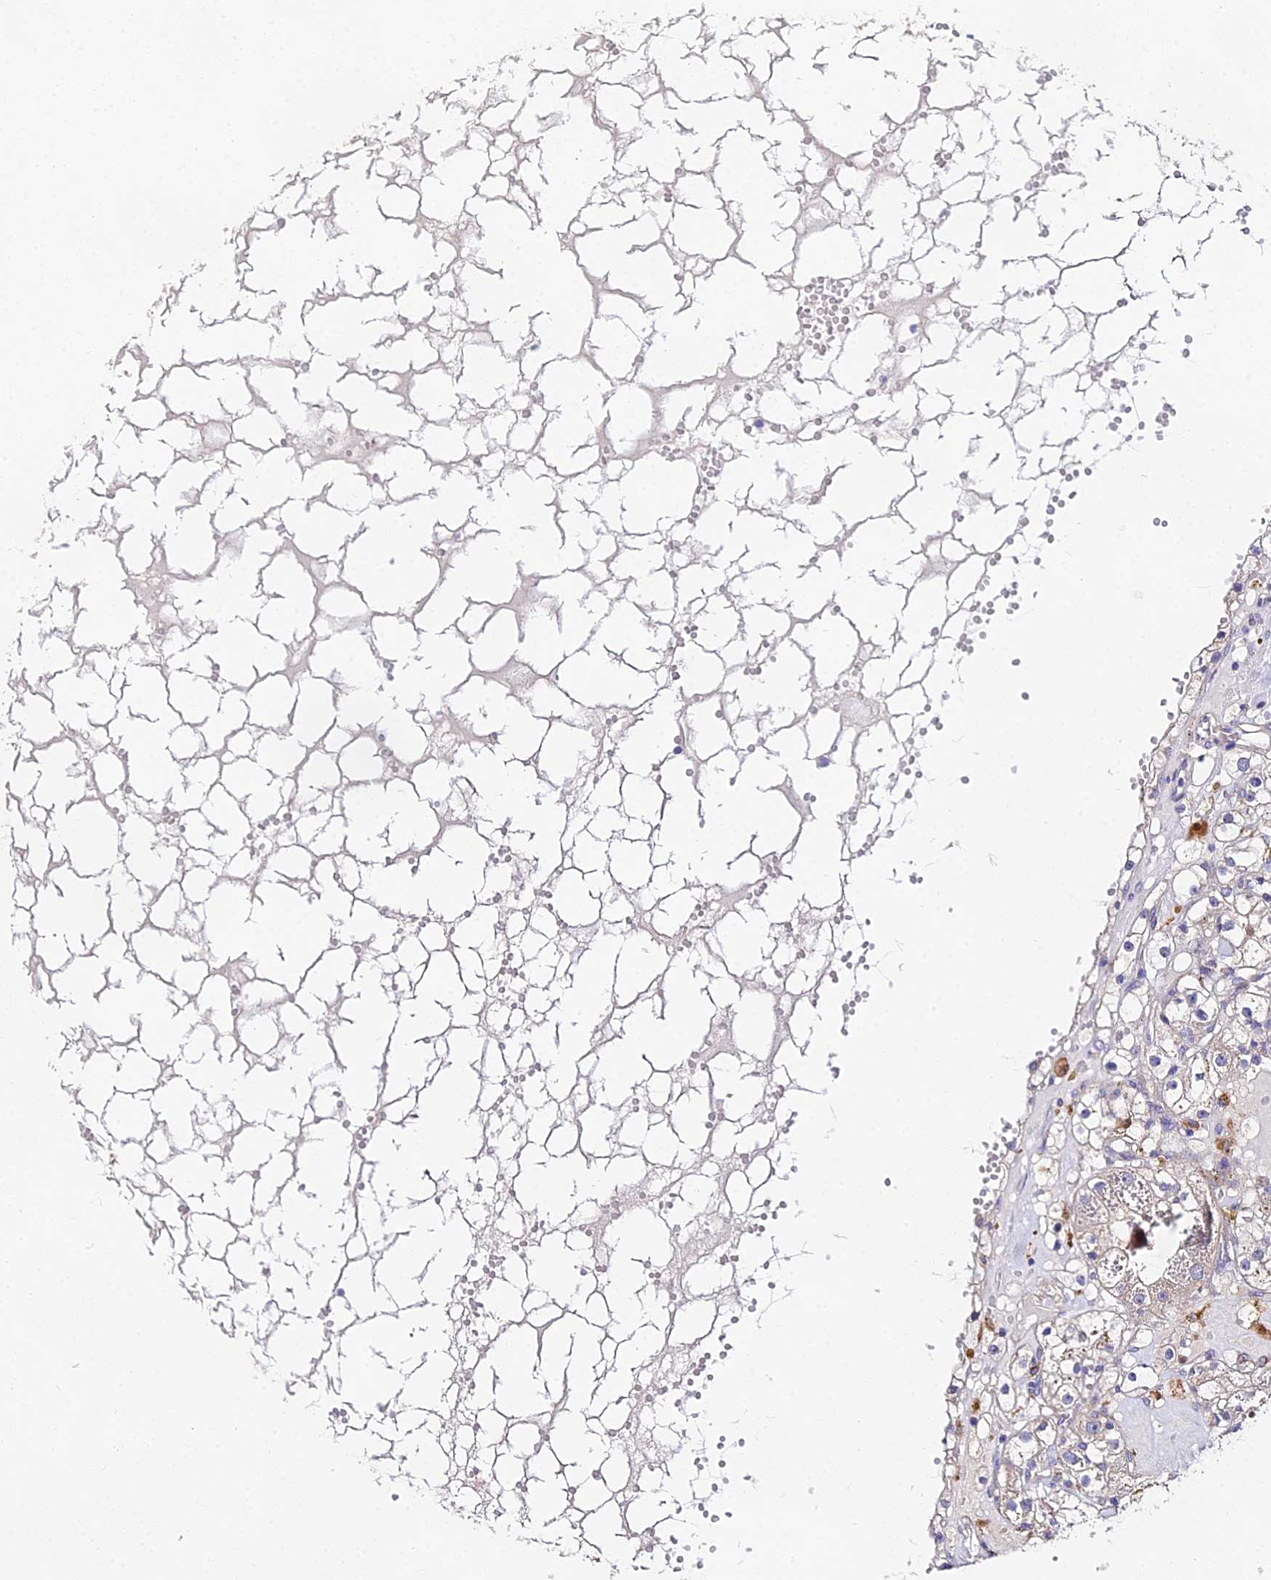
{"staining": {"intensity": "negative", "quantity": "none", "location": "none"}, "tissue": "renal cancer", "cell_type": "Tumor cells", "image_type": "cancer", "snomed": [{"axis": "morphology", "description": "Adenocarcinoma, NOS"}, {"axis": "topography", "description": "Kidney"}], "caption": "This is a micrograph of immunohistochemistry (IHC) staining of adenocarcinoma (renal), which shows no staining in tumor cells. (DAB (3,3'-diaminobenzidine) immunohistochemistry (IHC) with hematoxylin counter stain).", "gene": "PPP2R2C", "patient": {"sex": "male", "age": 56}}